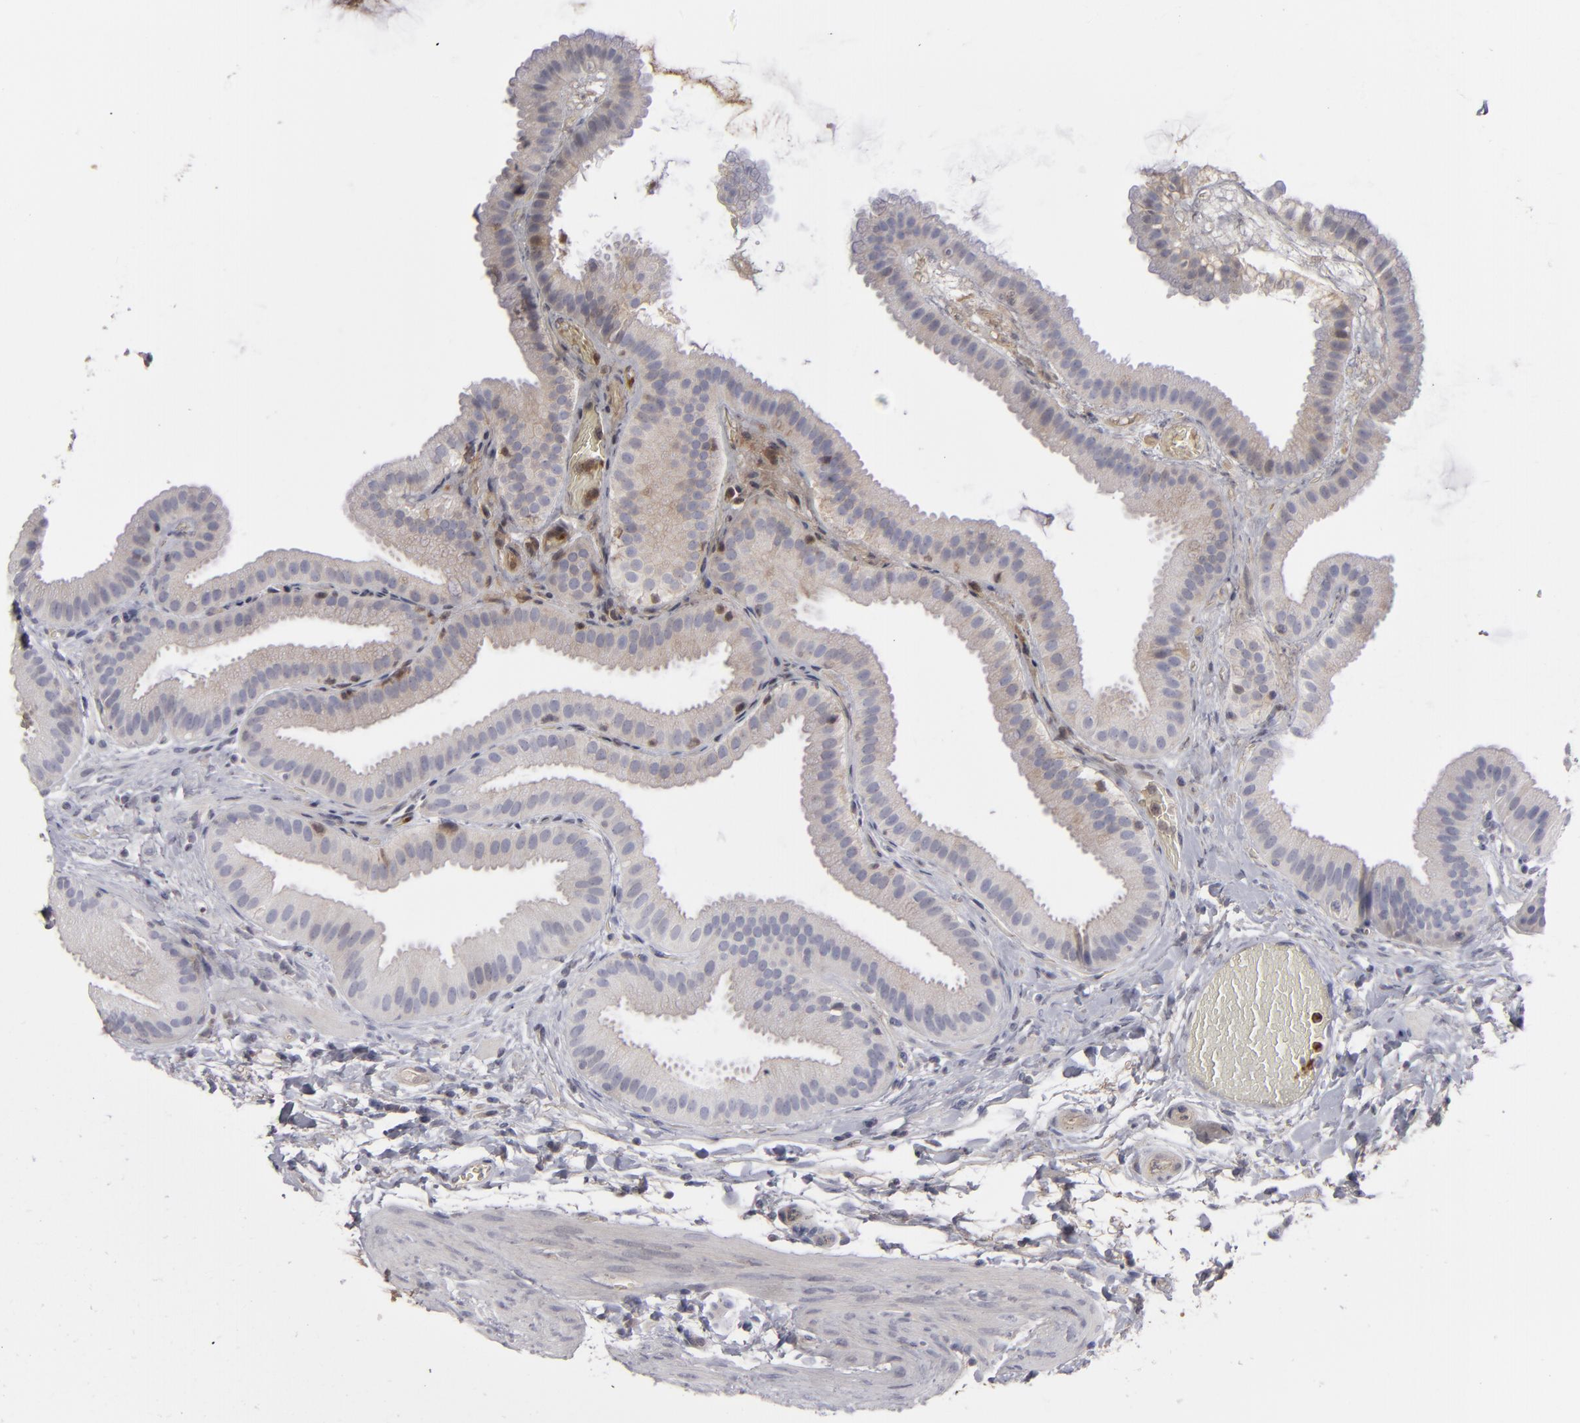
{"staining": {"intensity": "weak", "quantity": "<25%", "location": "nuclear"}, "tissue": "gallbladder", "cell_type": "Glandular cells", "image_type": "normal", "snomed": [{"axis": "morphology", "description": "Normal tissue, NOS"}, {"axis": "topography", "description": "Gallbladder"}], "caption": "Protein analysis of normal gallbladder shows no significant expression in glandular cells. (DAB immunohistochemistry (IHC) visualized using brightfield microscopy, high magnification).", "gene": "LRG1", "patient": {"sex": "female", "age": 63}}